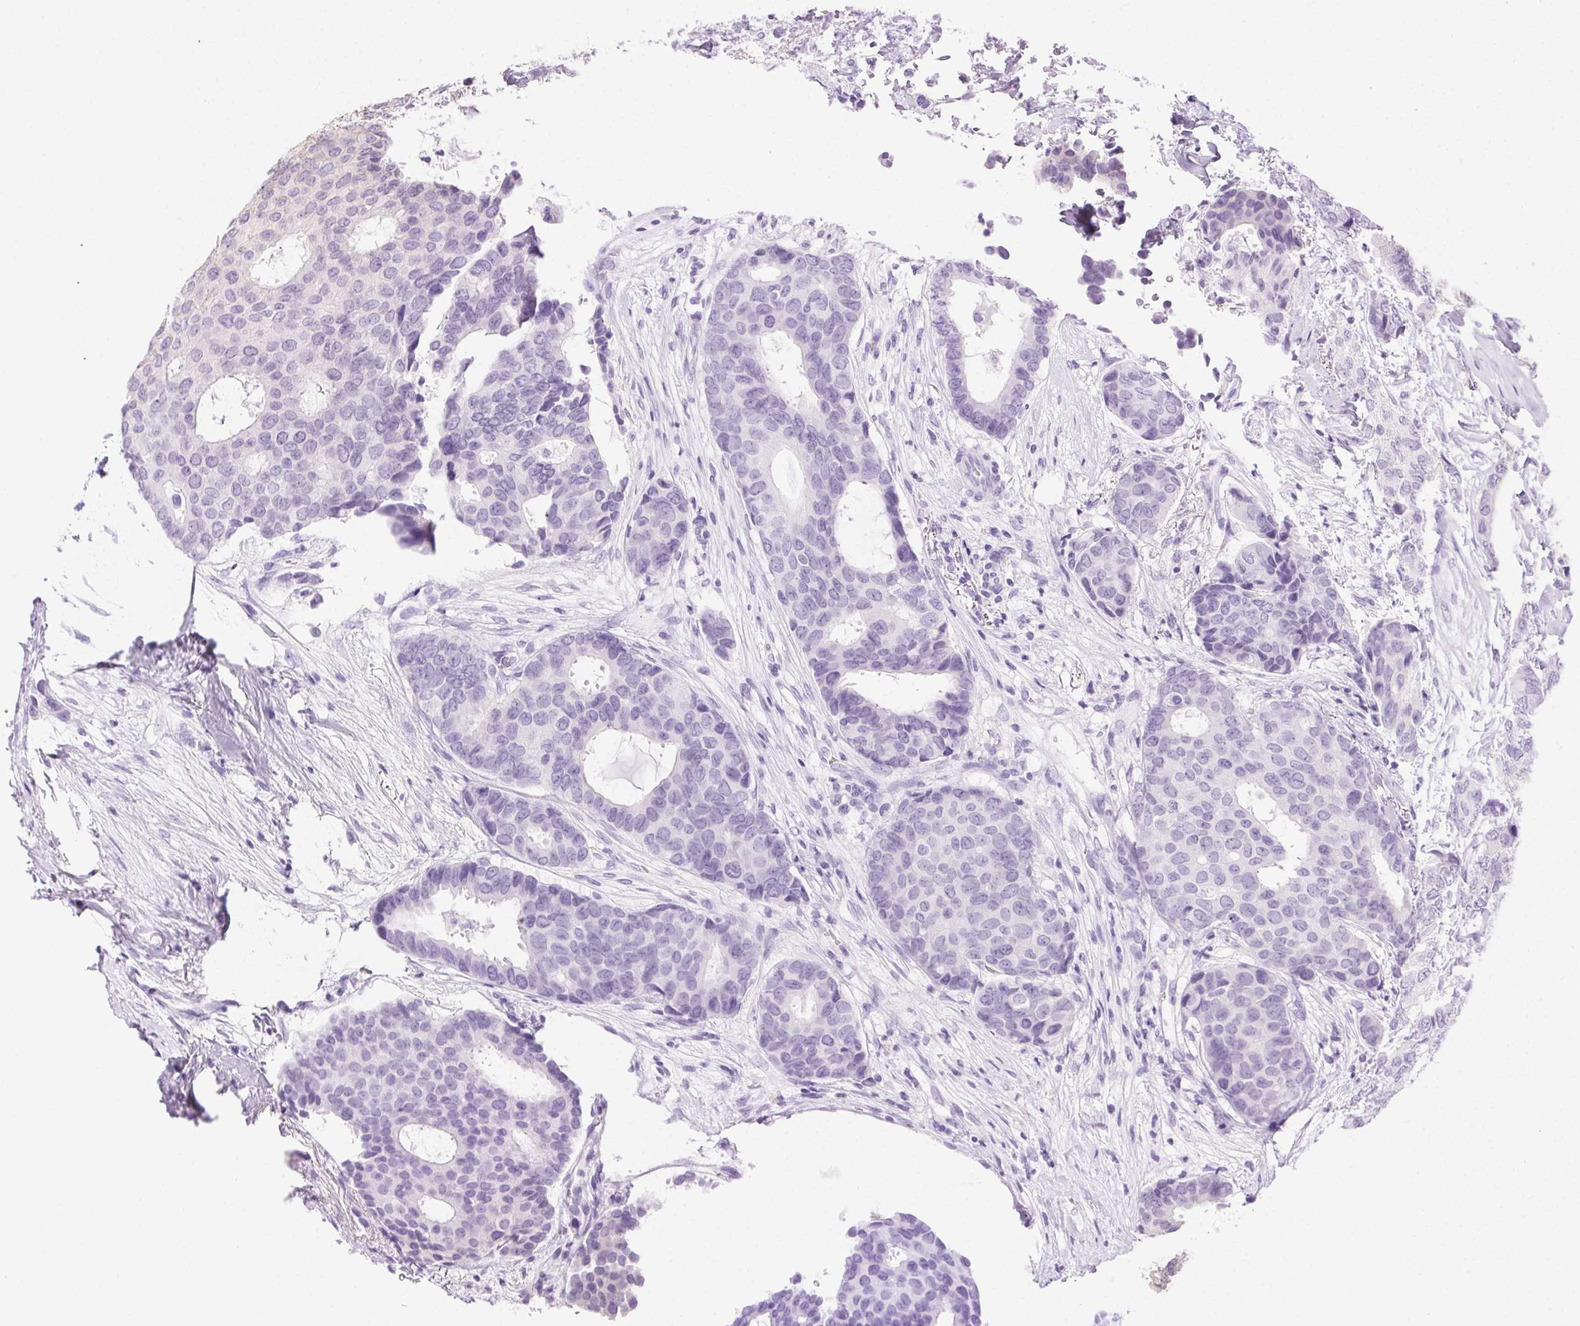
{"staining": {"intensity": "negative", "quantity": "none", "location": "none"}, "tissue": "breast cancer", "cell_type": "Tumor cells", "image_type": "cancer", "snomed": [{"axis": "morphology", "description": "Duct carcinoma"}, {"axis": "topography", "description": "Breast"}], "caption": "The immunohistochemistry micrograph has no significant positivity in tumor cells of intraductal carcinoma (breast) tissue. Brightfield microscopy of immunohistochemistry (IHC) stained with DAB (brown) and hematoxylin (blue), captured at high magnification.", "gene": "CLDN10", "patient": {"sex": "female", "age": 75}}